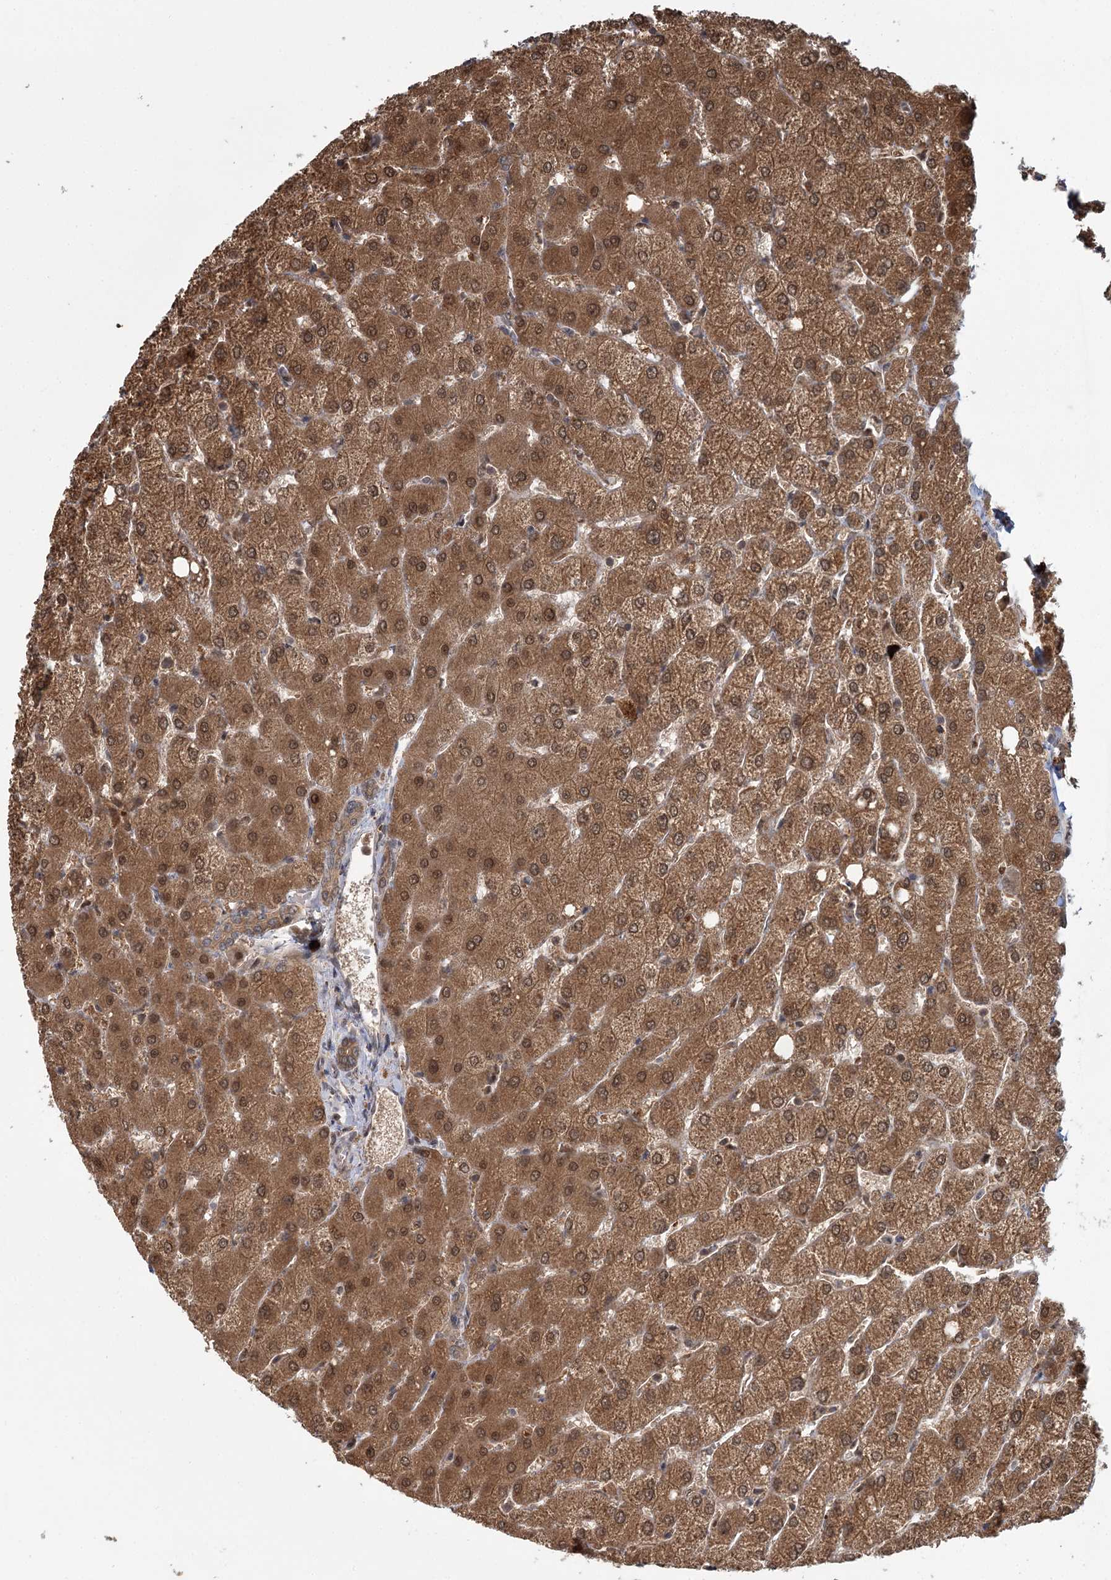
{"staining": {"intensity": "moderate", "quantity": ">75%", "location": "cytoplasmic/membranous,nuclear"}, "tissue": "liver", "cell_type": "Cholangiocytes", "image_type": "normal", "snomed": [{"axis": "morphology", "description": "Normal tissue, NOS"}, {"axis": "topography", "description": "Liver"}], "caption": "Immunohistochemical staining of unremarkable human liver displays >75% levels of moderate cytoplasmic/membranous,nuclear protein expression in approximately >75% of cholangiocytes. The staining was performed using DAB (3,3'-diaminobenzidine) to visualize the protein expression in brown, while the nuclei were stained in blue with hematoxylin (Magnification: 20x).", "gene": "N6AMT1", "patient": {"sex": "female", "age": 54}}